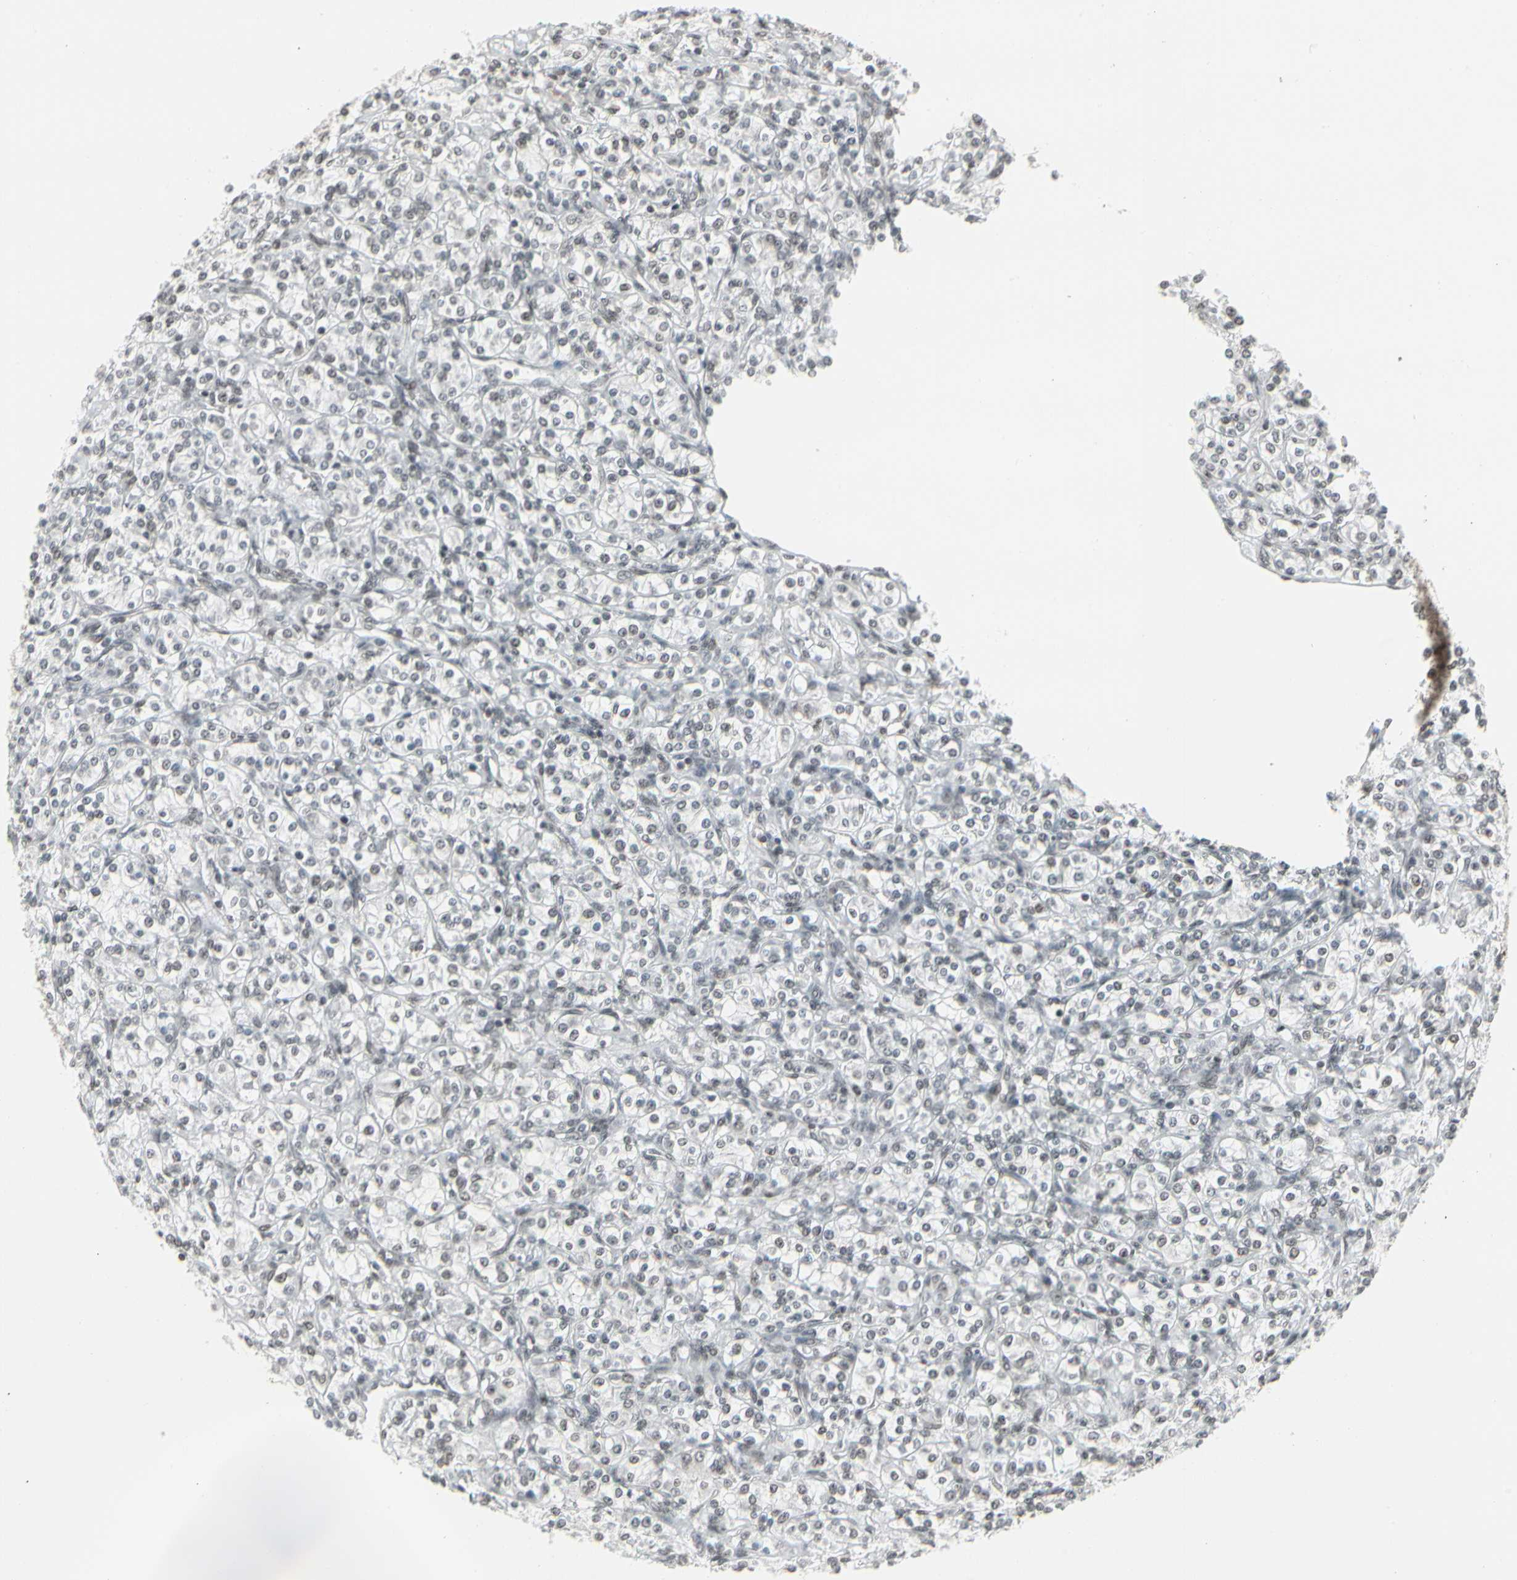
{"staining": {"intensity": "moderate", "quantity": ">75%", "location": "nuclear"}, "tissue": "renal cancer", "cell_type": "Tumor cells", "image_type": "cancer", "snomed": [{"axis": "morphology", "description": "Adenocarcinoma, NOS"}, {"axis": "topography", "description": "Kidney"}], "caption": "Renal cancer (adenocarcinoma) stained with immunohistochemistry (IHC) displays moderate nuclear staining in about >75% of tumor cells.", "gene": "HMG20A", "patient": {"sex": "male", "age": 77}}